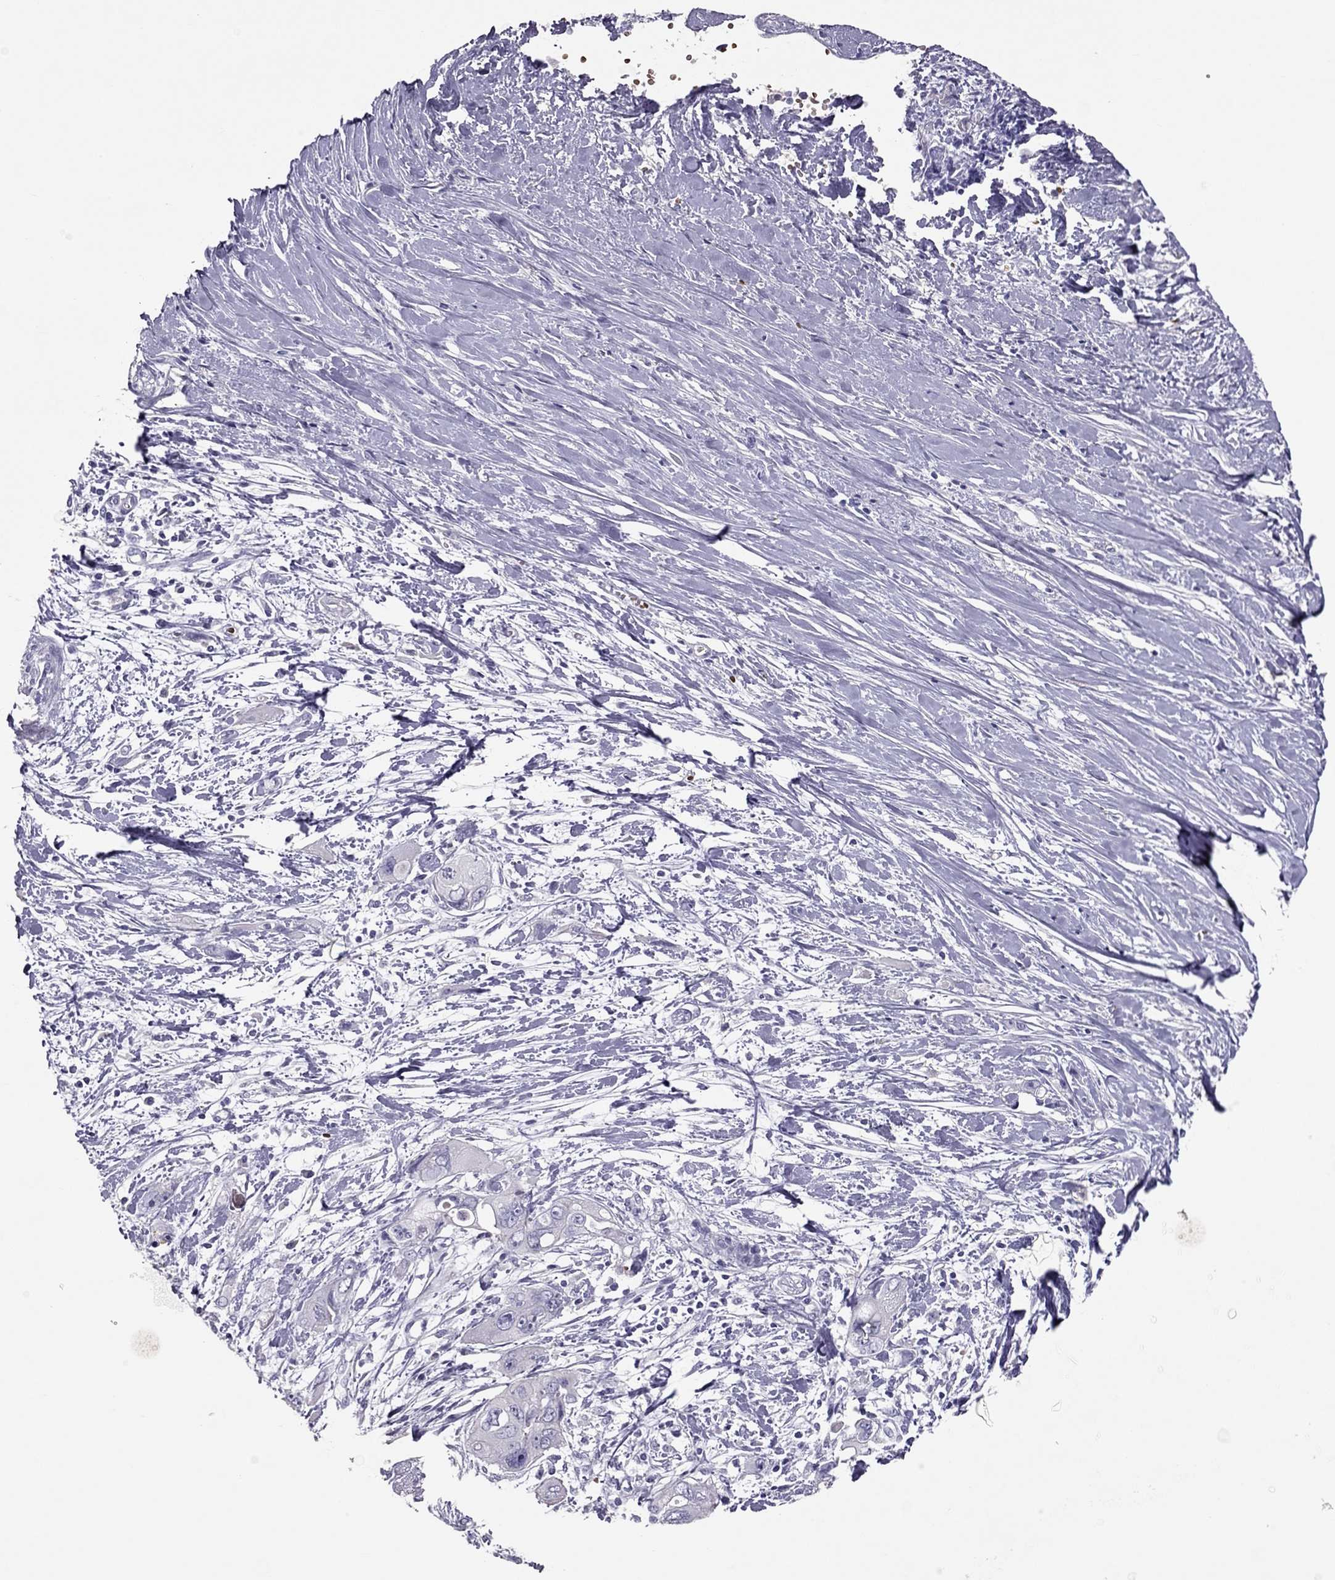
{"staining": {"intensity": "negative", "quantity": "none", "location": "none"}, "tissue": "pancreatic cancer", "cell_type": "Tumor cells", "image_type": "cancer", "snomed": [{"axis": "morphology", "description": "Adenocarcinoma, NOS"}, {"axis": "topography", "description": "Pancreas"}], "caption": "DAB (3,3'-diaminobenzidine) immunohistochemical staining of pancreatic cancer demonstrates no significant staining in tumor cells.", "gene": "RHD", "patient": {"sex": "male", "age": 47}}